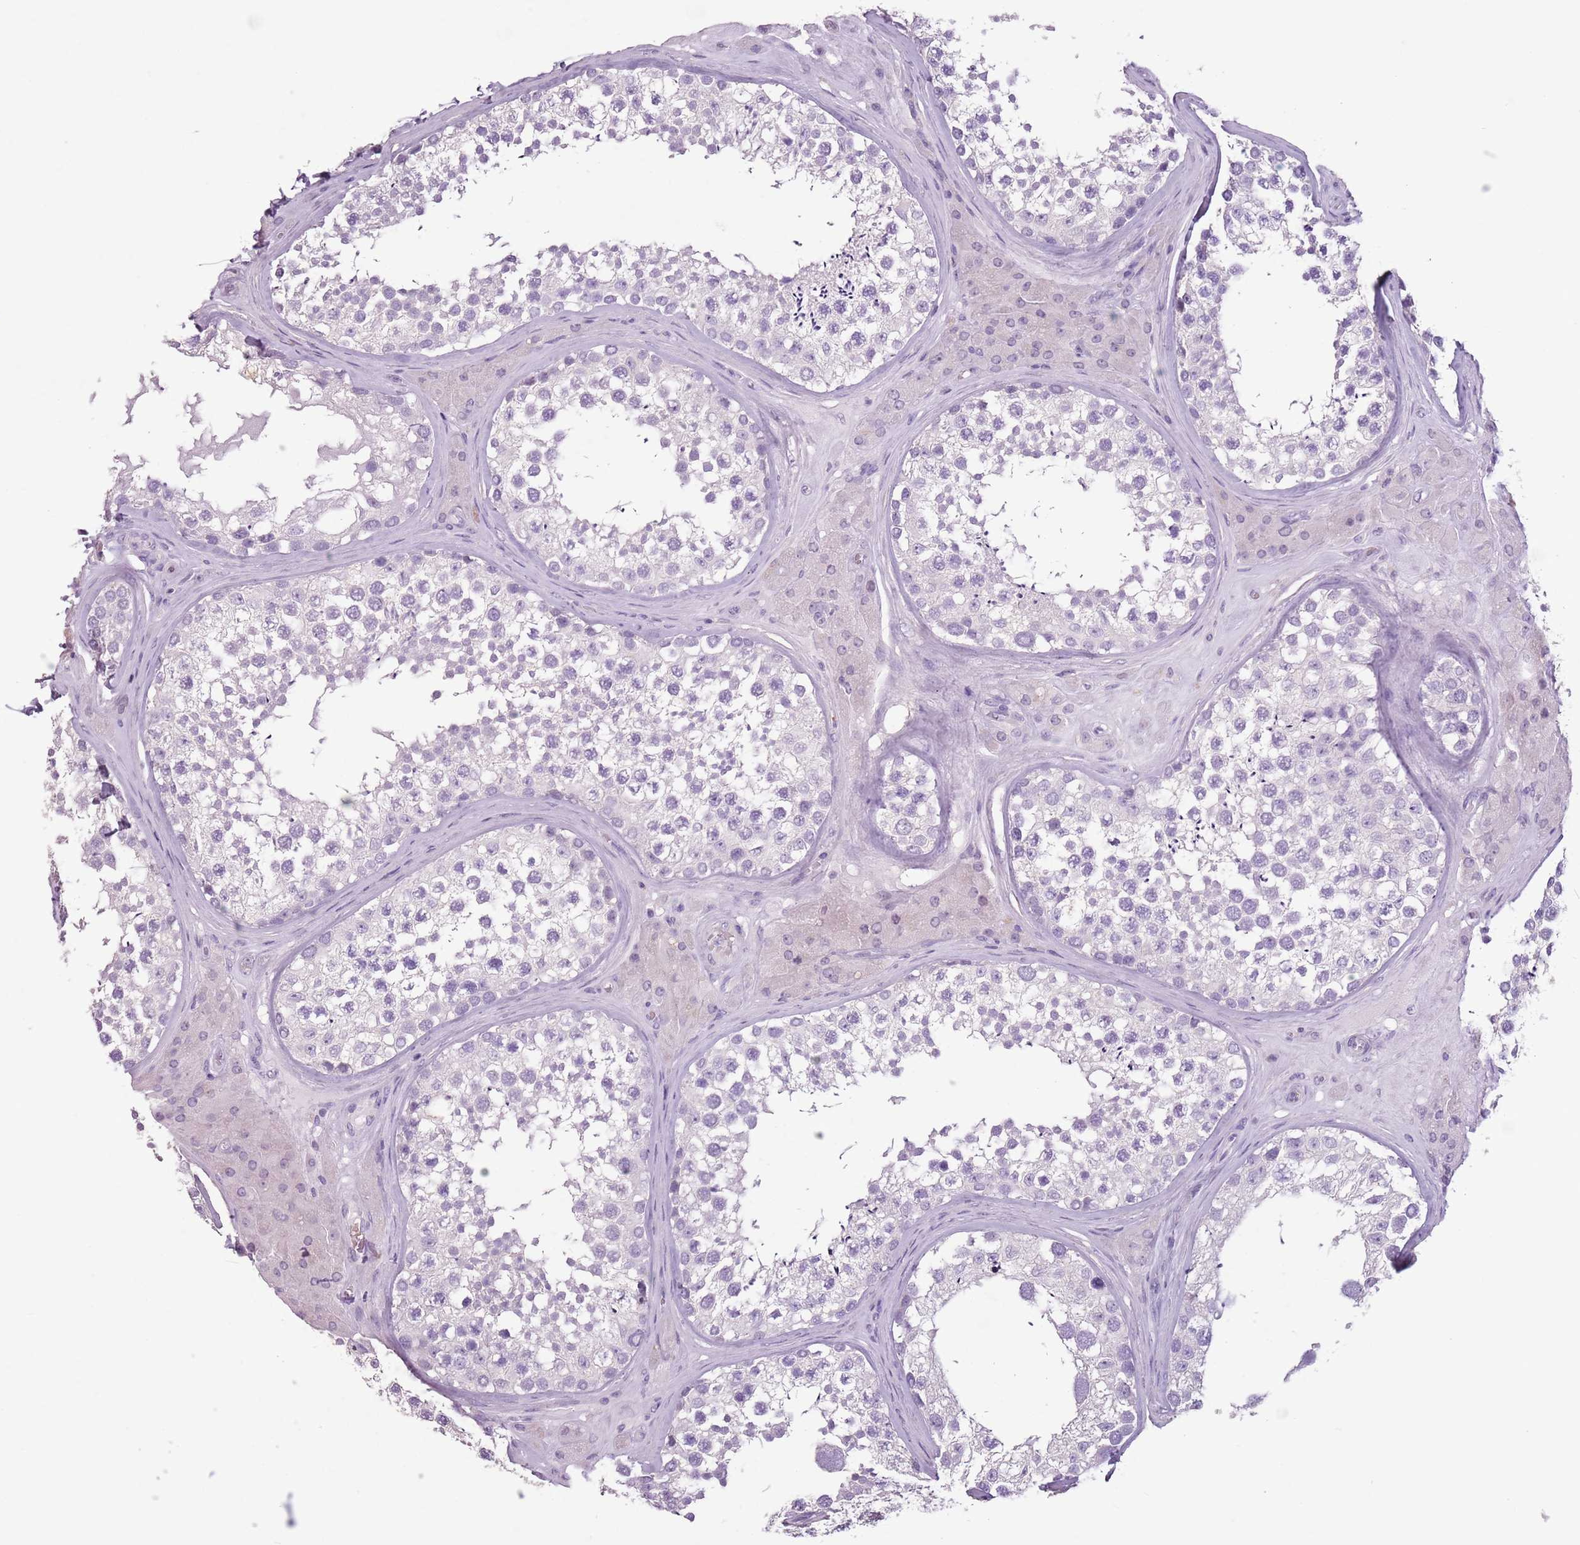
{"staining": {"intensity": "negative", "quantity": "none", "location": "none"}, "tissue": "testis", "cell_type": "Cells in seminiferous ducts", "image_type": "normal", "snomed": [{"axis": "morphology", "description": "Normal tissue, NOS"}, {"axis": "topography", "description": "Testis"}], "caption": "DAB immunohistochemical staining of benign human testis shows no significant staining in cells in seminiferous ducts.", "gene": "CELF6", "patient": {"sex": "male", "age": 46}}